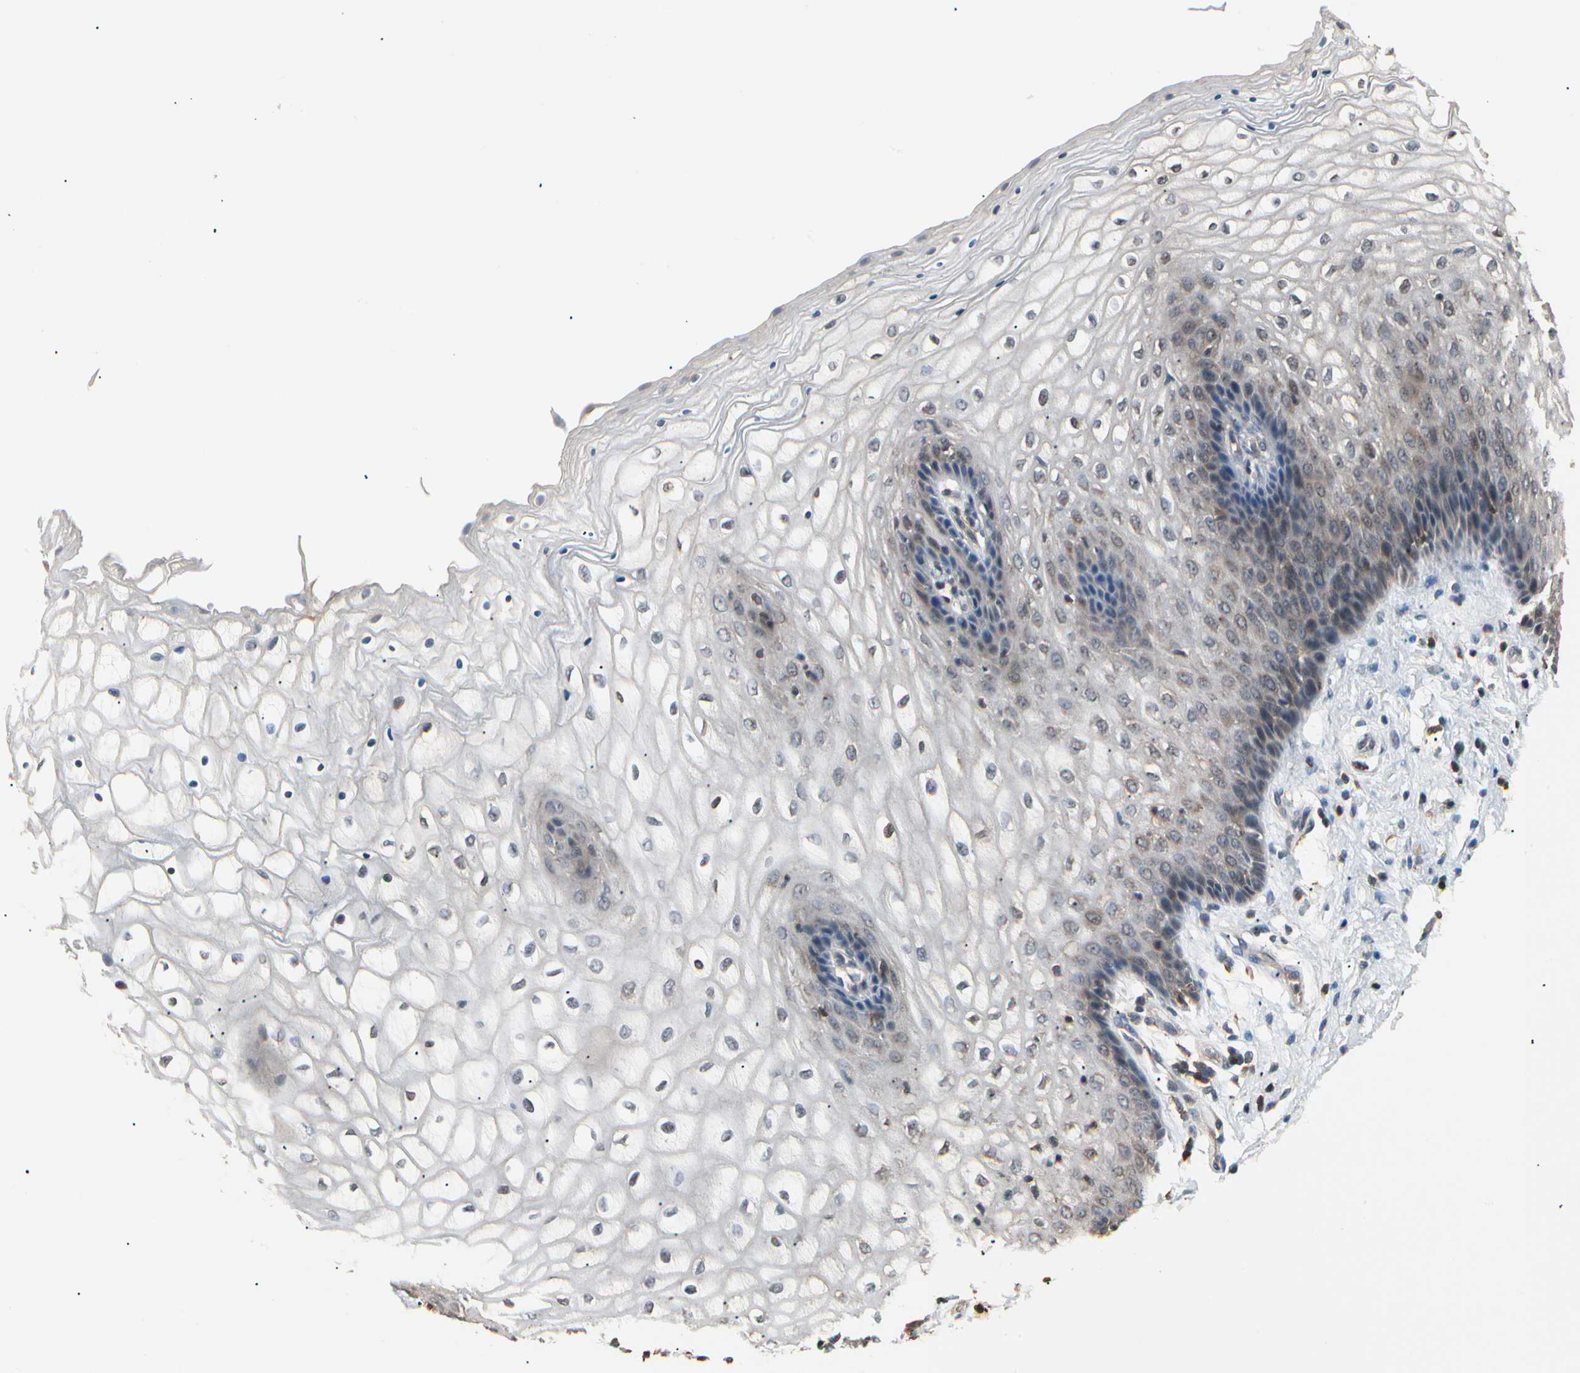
{"staining": {"intensity": "weak", "quantity": "25%-75%", "location": "cytoplasmic/membranous"}, "tissue": "vagina", "cell_type": "Squamous epithelial cells", "image_type": "normal", "snomed": [{"axis": "morphology", "description": "Normal tissue, NOS"}, {"axis": "topography", "description": "Vagina"}], "caption": "Weak cytoplasmic/membranous staining is present in about 25%-75% of squamous epithelial cells in benign vagina.", "gene": "MAPK13", "patient": {"sex": "female", "age": 34}}